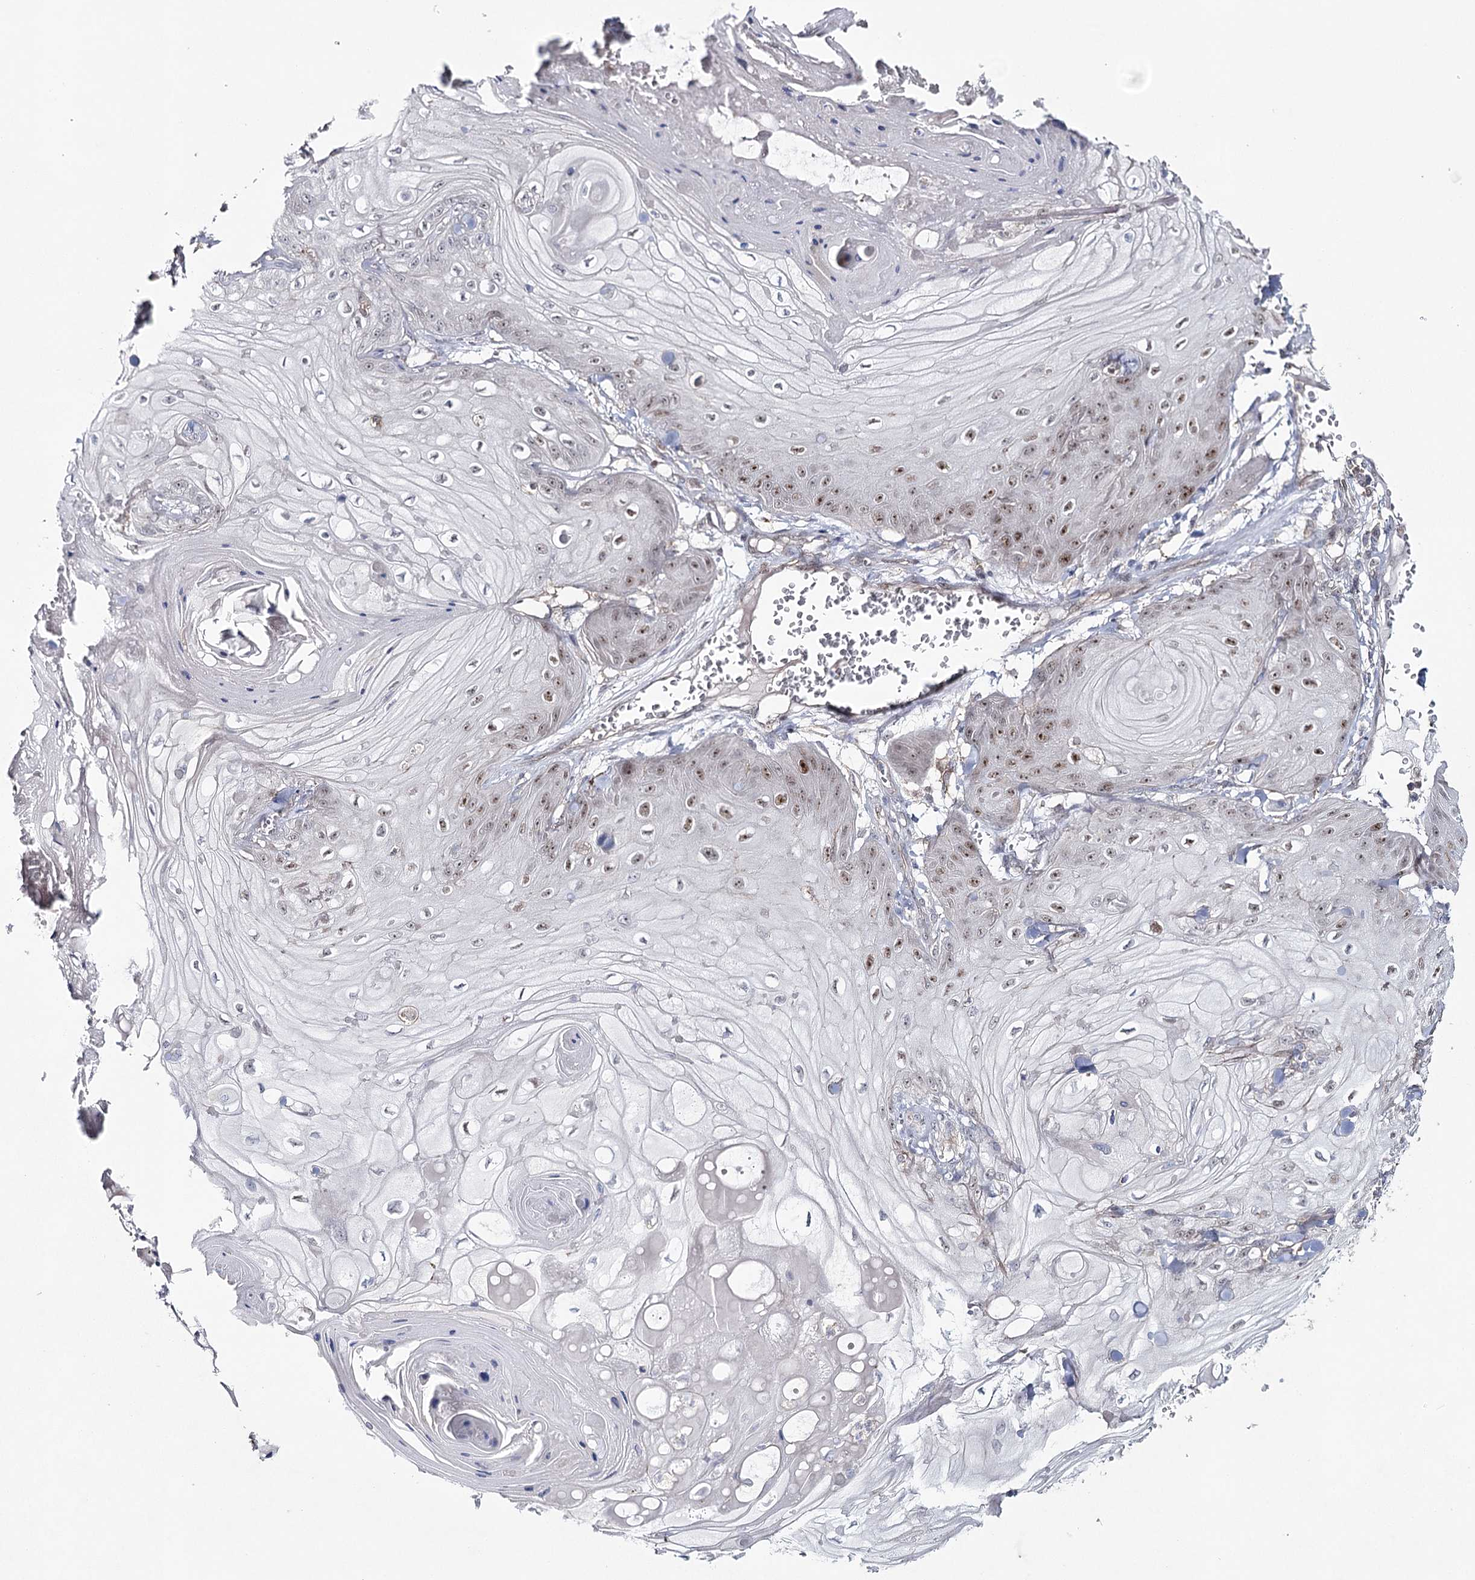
{"staining": {"intensity": "moderate", "quantity": "25%-75%", "location": "nuclear"}, "tissue": "skin cancer", "cell_type": "Tumor cells", "image_type": "cancer", "snomed": [{"axis": "morphology", "description": "Squamous cell carcinoma, NOS"}, {"axis": "topography", "description": "Skin"}], "caption": "Tumor cells display moderate nuclear staining in about 25%-75% of cells in squamous cell carcinoma (skin). Using DAB (brown) and hematoxylin (blue) stains, captured at high magnification using brightfield microscopy.", "gene": "ZC3H8", "patient": {"sex": "male", "age": 74}}